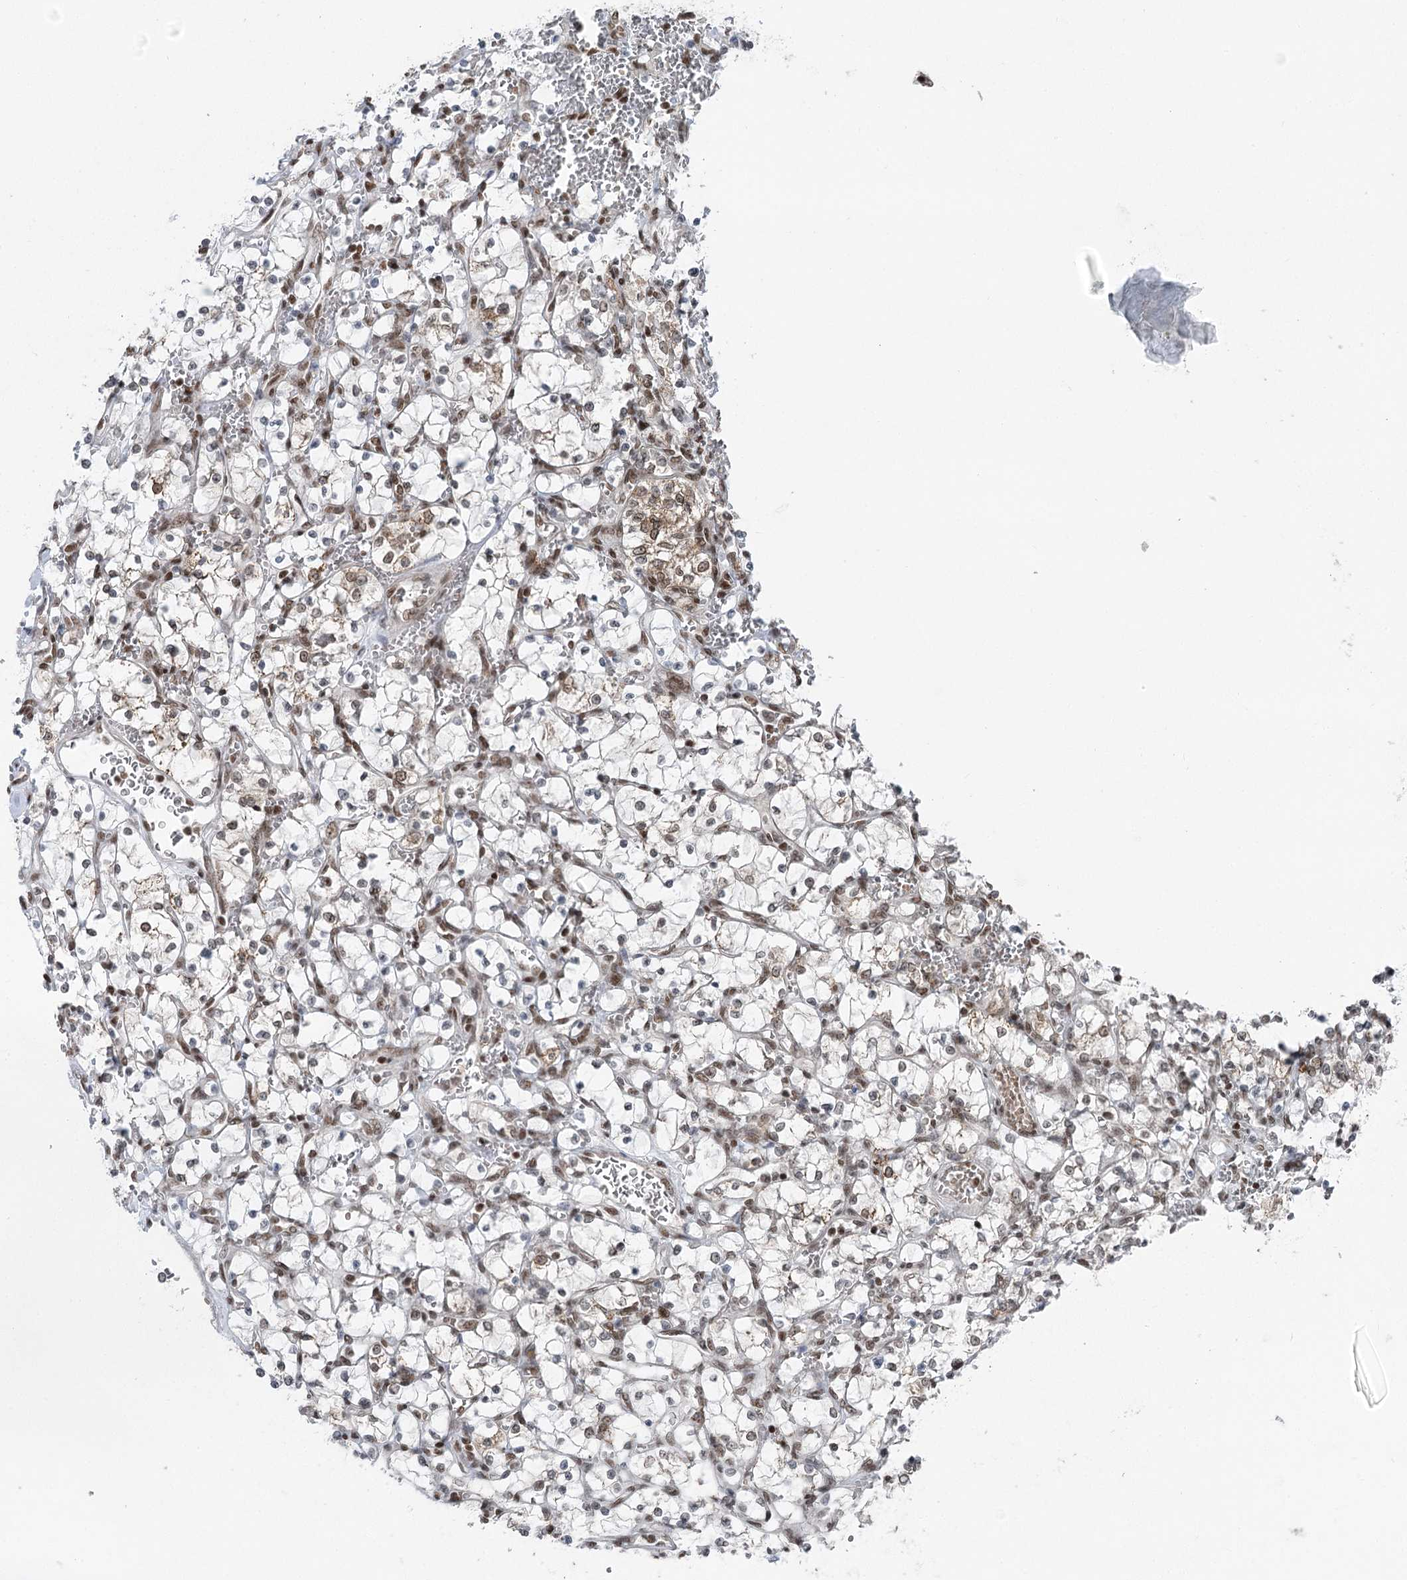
{"staining": {"intensity": "moderate", "quantity": "25%-75%", "location": "nuclear"}, "tissue": "renal cancer", "cell_type": "Tumor cells", "image_type": "cancer", "snomed": [{"axis": "morphology", "description": "Adenocarcinoma, NOS"}, {"axis": "topography", "description": "Kidney"}], "caption": "Immunohistochemistry (IHC) histopathology image of neoplastic tissue: human renal cancer stained using immunohistochemistry demonstrates medium levels of moderate protein expression localized specifically in the nuclear of tumor cells, appearing as a nuclear brown color.", "gene": "CGGBP1", "patient": {"sex": "female", "age": 69}}